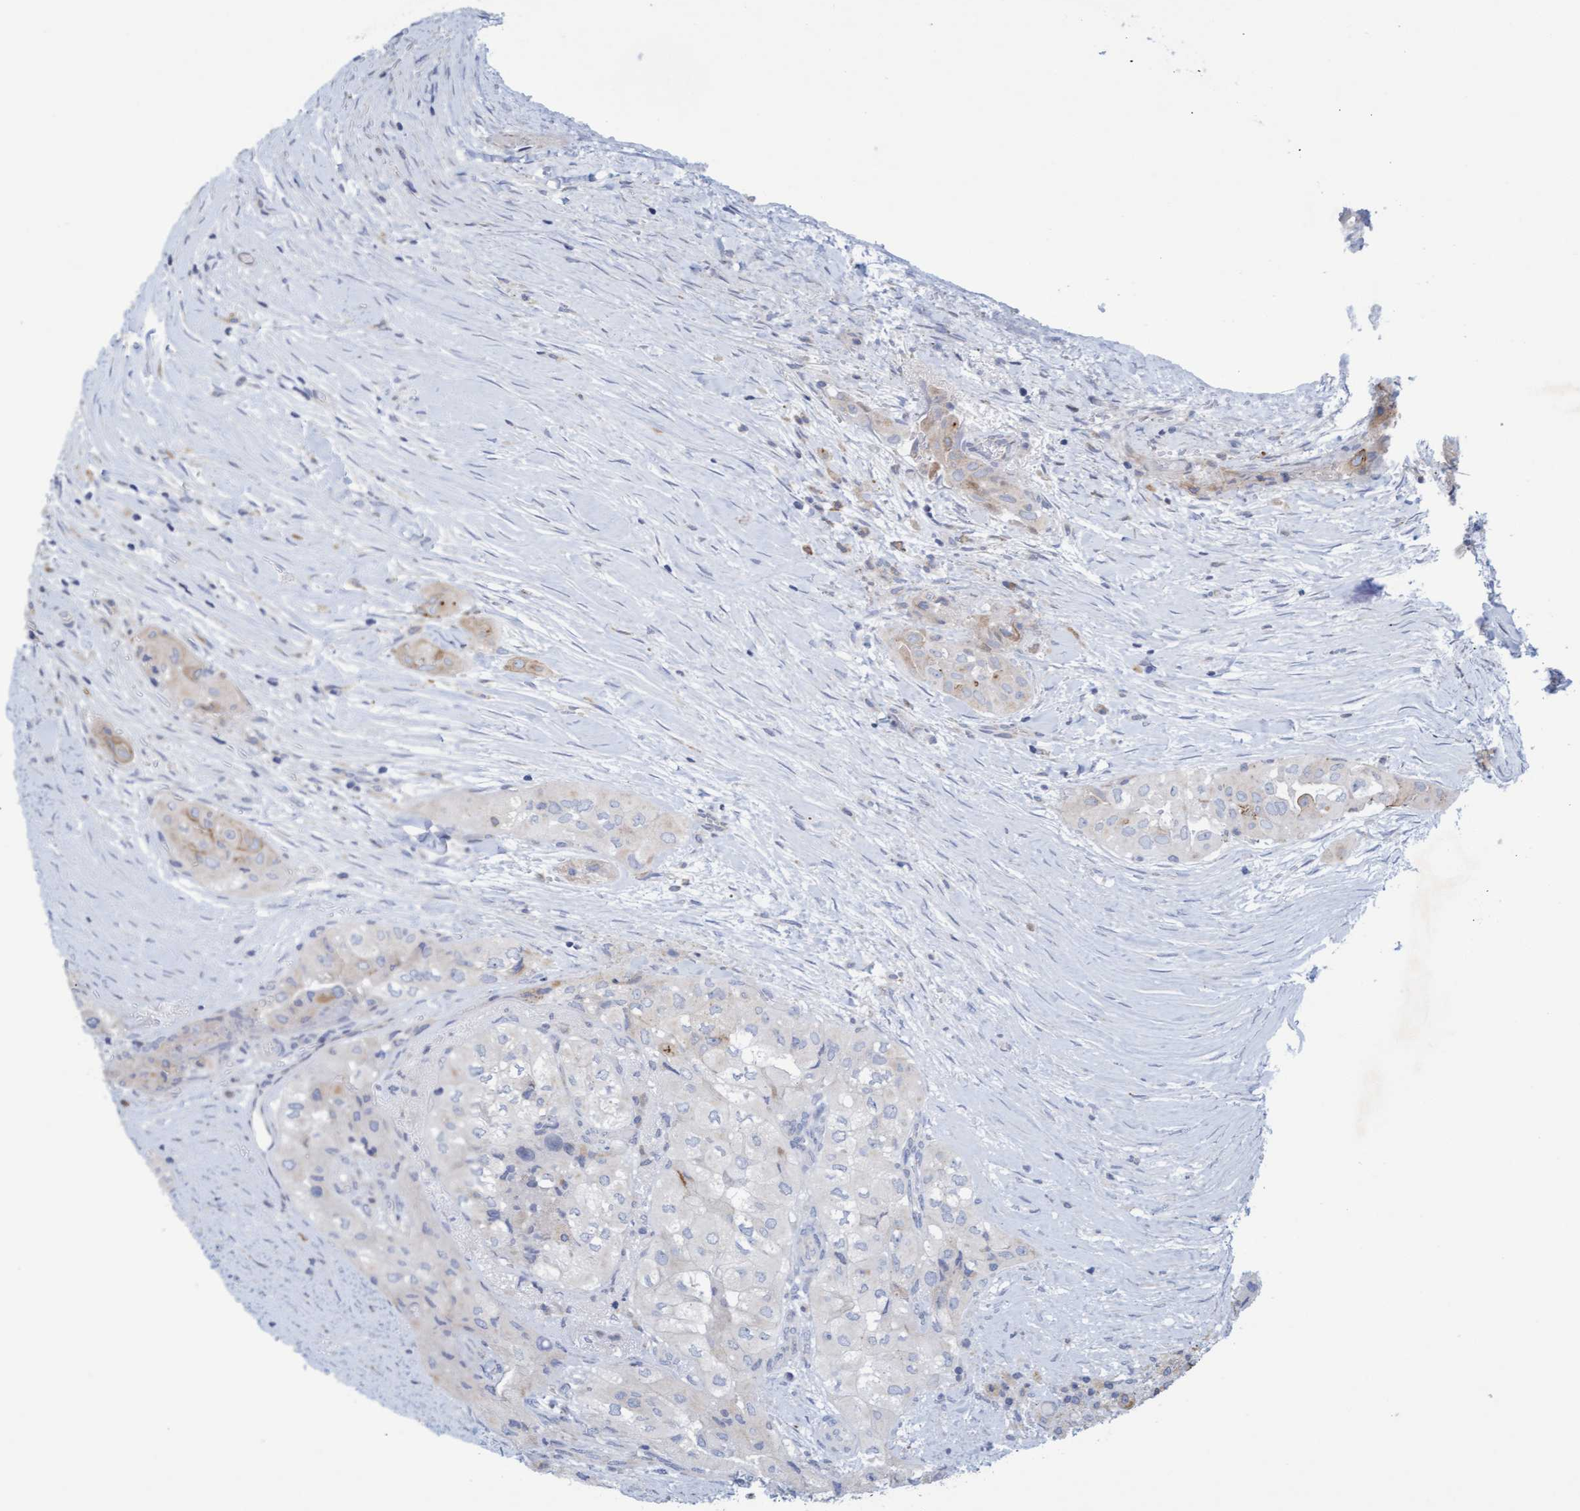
{"staining": {"intensity": "negative", "quantity": "none", "location": "none"}, "tissue": "thyroid cancer", "cell_type": "Tumor cells", "image_type": "cancer", "snomed": [{"axis": "morphology", "description": "Papillary adenocarcinoma, NOS"}, {"axis": "topography", "description": "Thyroid gland"}], "caption": "High power microscopy image of an immunohistochemistry (IHC) photomicrograph of thyroid cancer, revealing no significant staining in tumor cells.", "gene": "SLC28A3", "patient": {"sex": "female", "age": 59}}